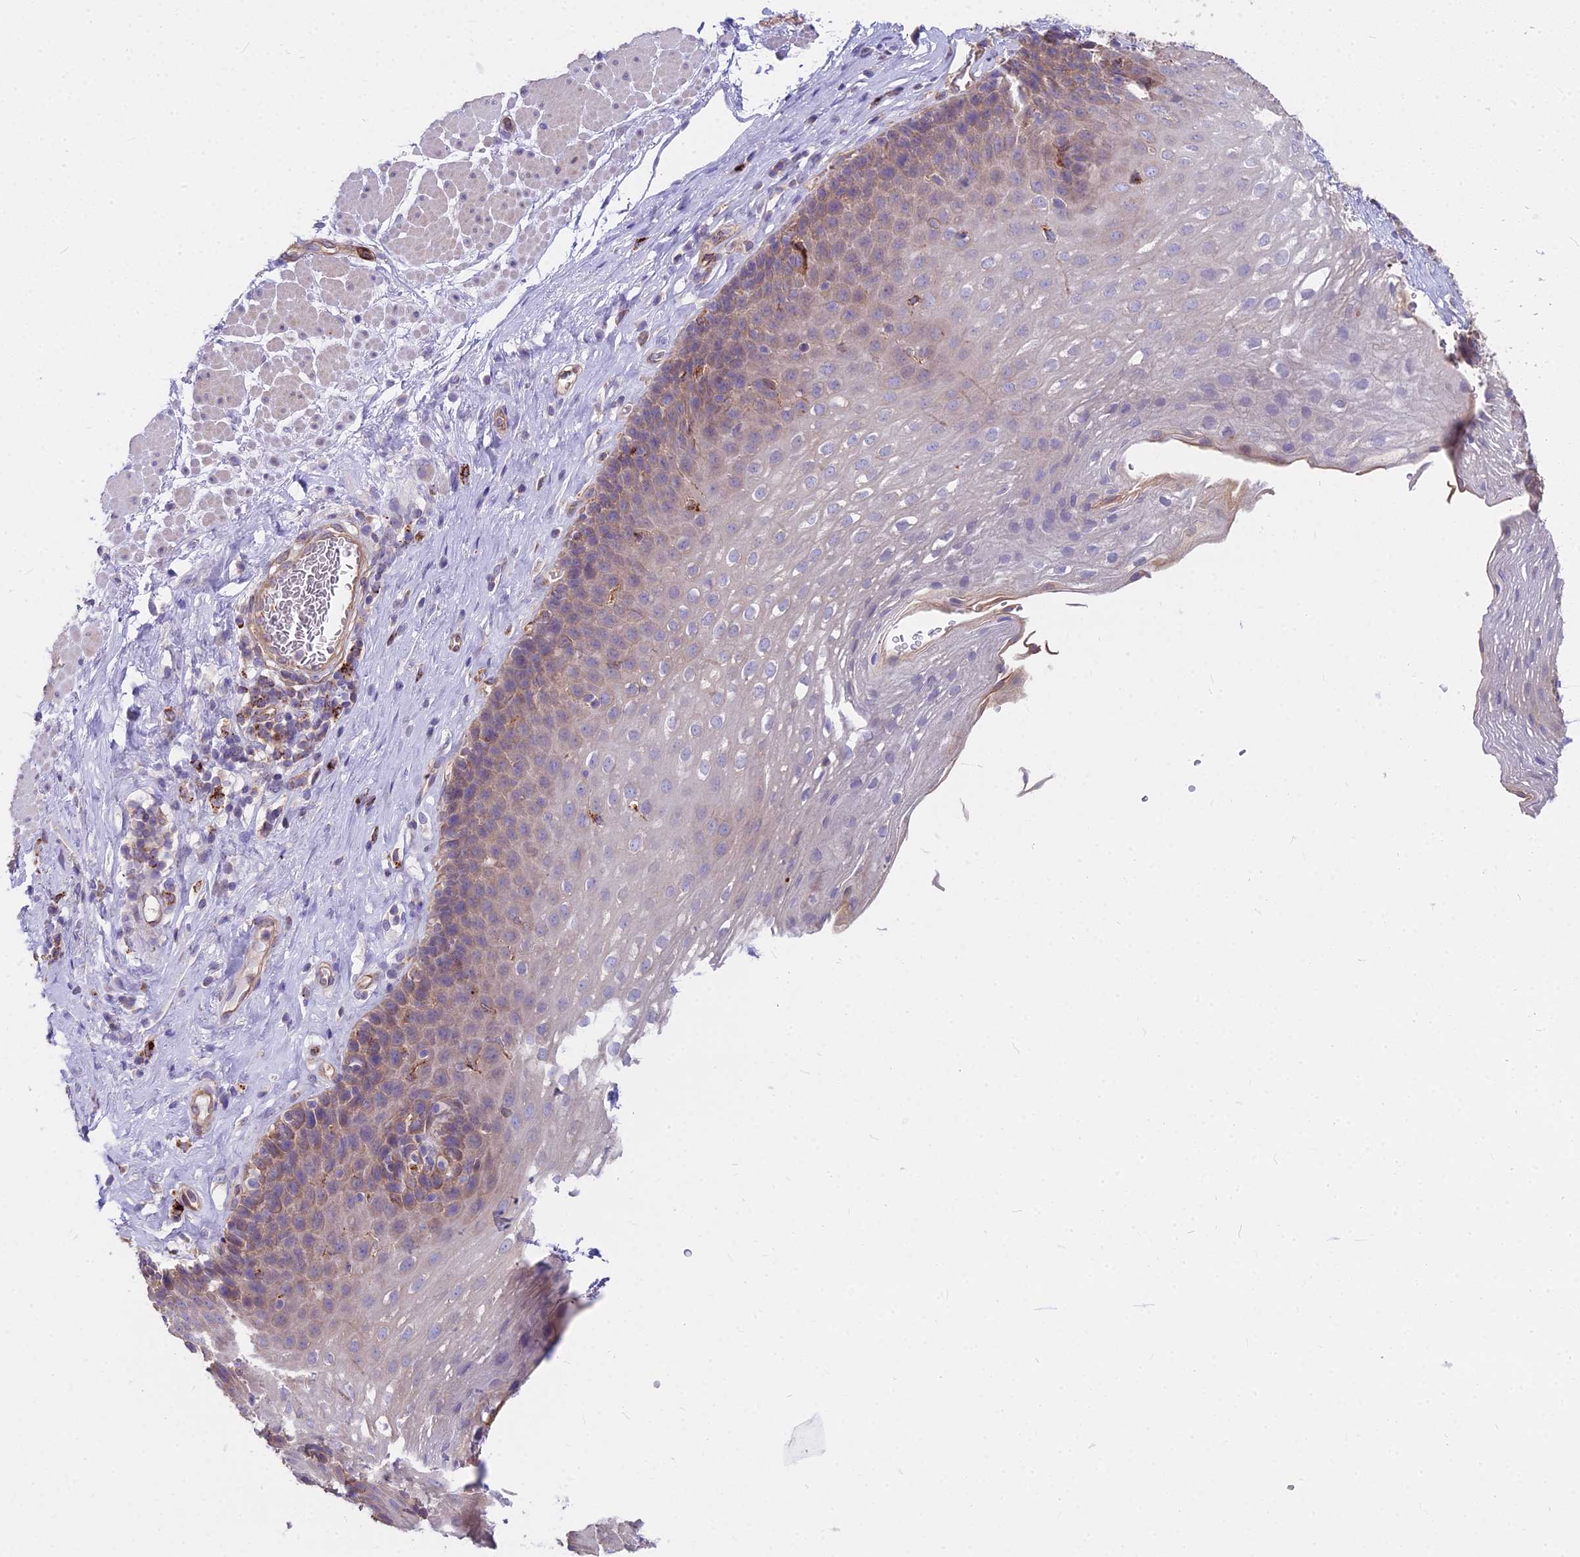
{"staining": {"intensity": "moderate", "quantity": "25%-75%", "location": "cytoplasmic/membranous"}, "tissue": "esophagus", "cell_type": "Squamous epithelial cells", "image_type": "normal", "snomed": [{"axis": "morphology", "description": "Normal tissue, NOS"}, {"axis": "topography", "description": "Esophagus"}], "caption": "An immunohistochemistry (IHC) histopathology image of benign tissue is shown. Protein staining in brown labels moderate cytoplasmic/membranous positivity in esophagus within squamous epithelial cells. (DAB IHC with brightfield microscopy, high magnification).", "gene": "HLA", "patient": {"sex": "female", "age": 66}}